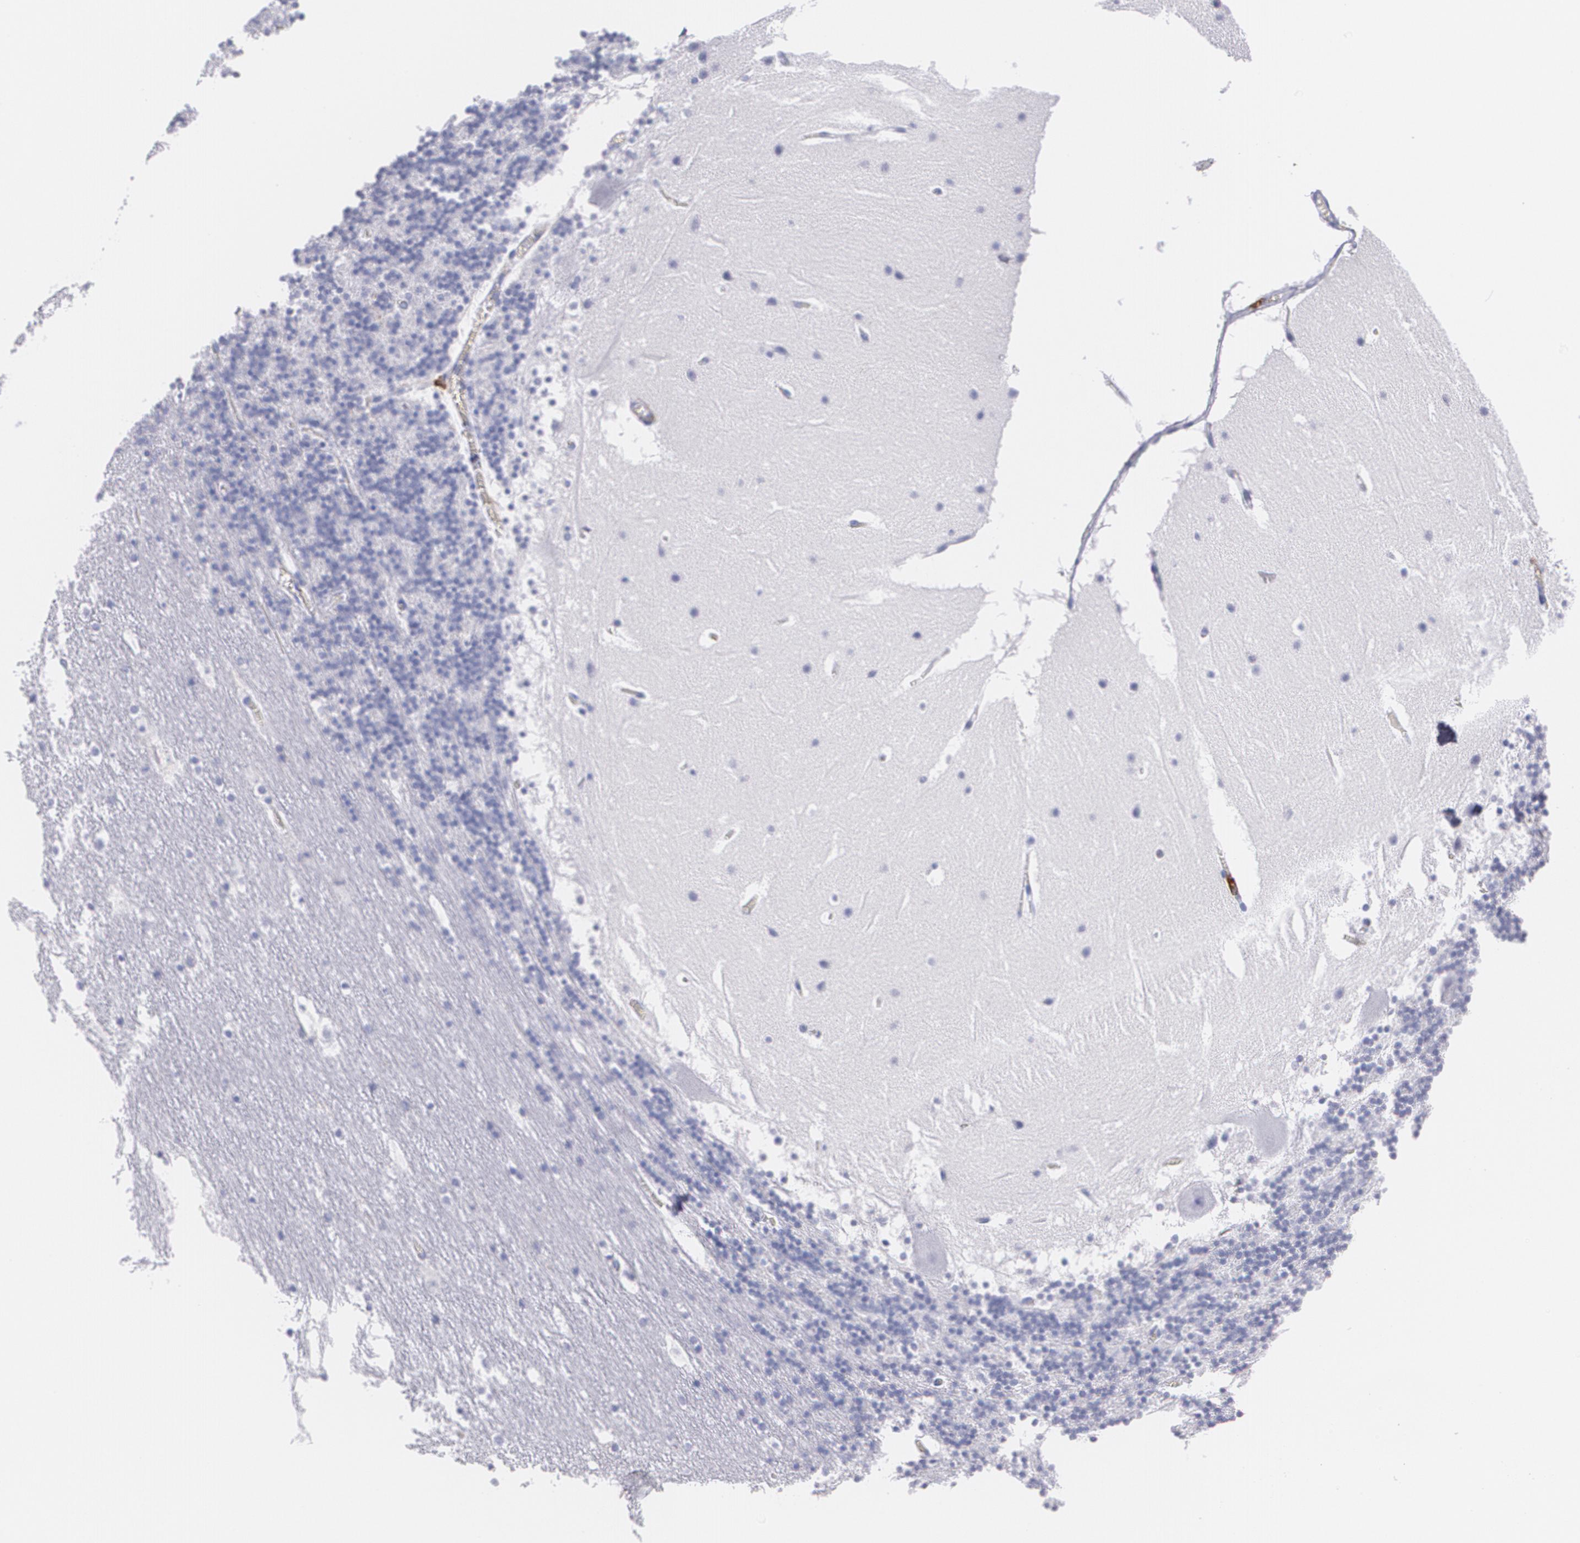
{"staining": {"intensity": "negative", "quantity": "none", "location": "none"}, "tissue": "cerebellum", "cell_type": "Cells in granular layer", "image_type": "normal", "snomed": [{"axis": "morphology", "description": "Normal tissue, NOS"}, {"axis": "topography", "description": "Cerebellum"}], "caption": "The image demonstrates no staining of cells in granular layer in normal cerebellum.", "gene": "PTPRC", "patient": {"sex": "male", "age": 45}}